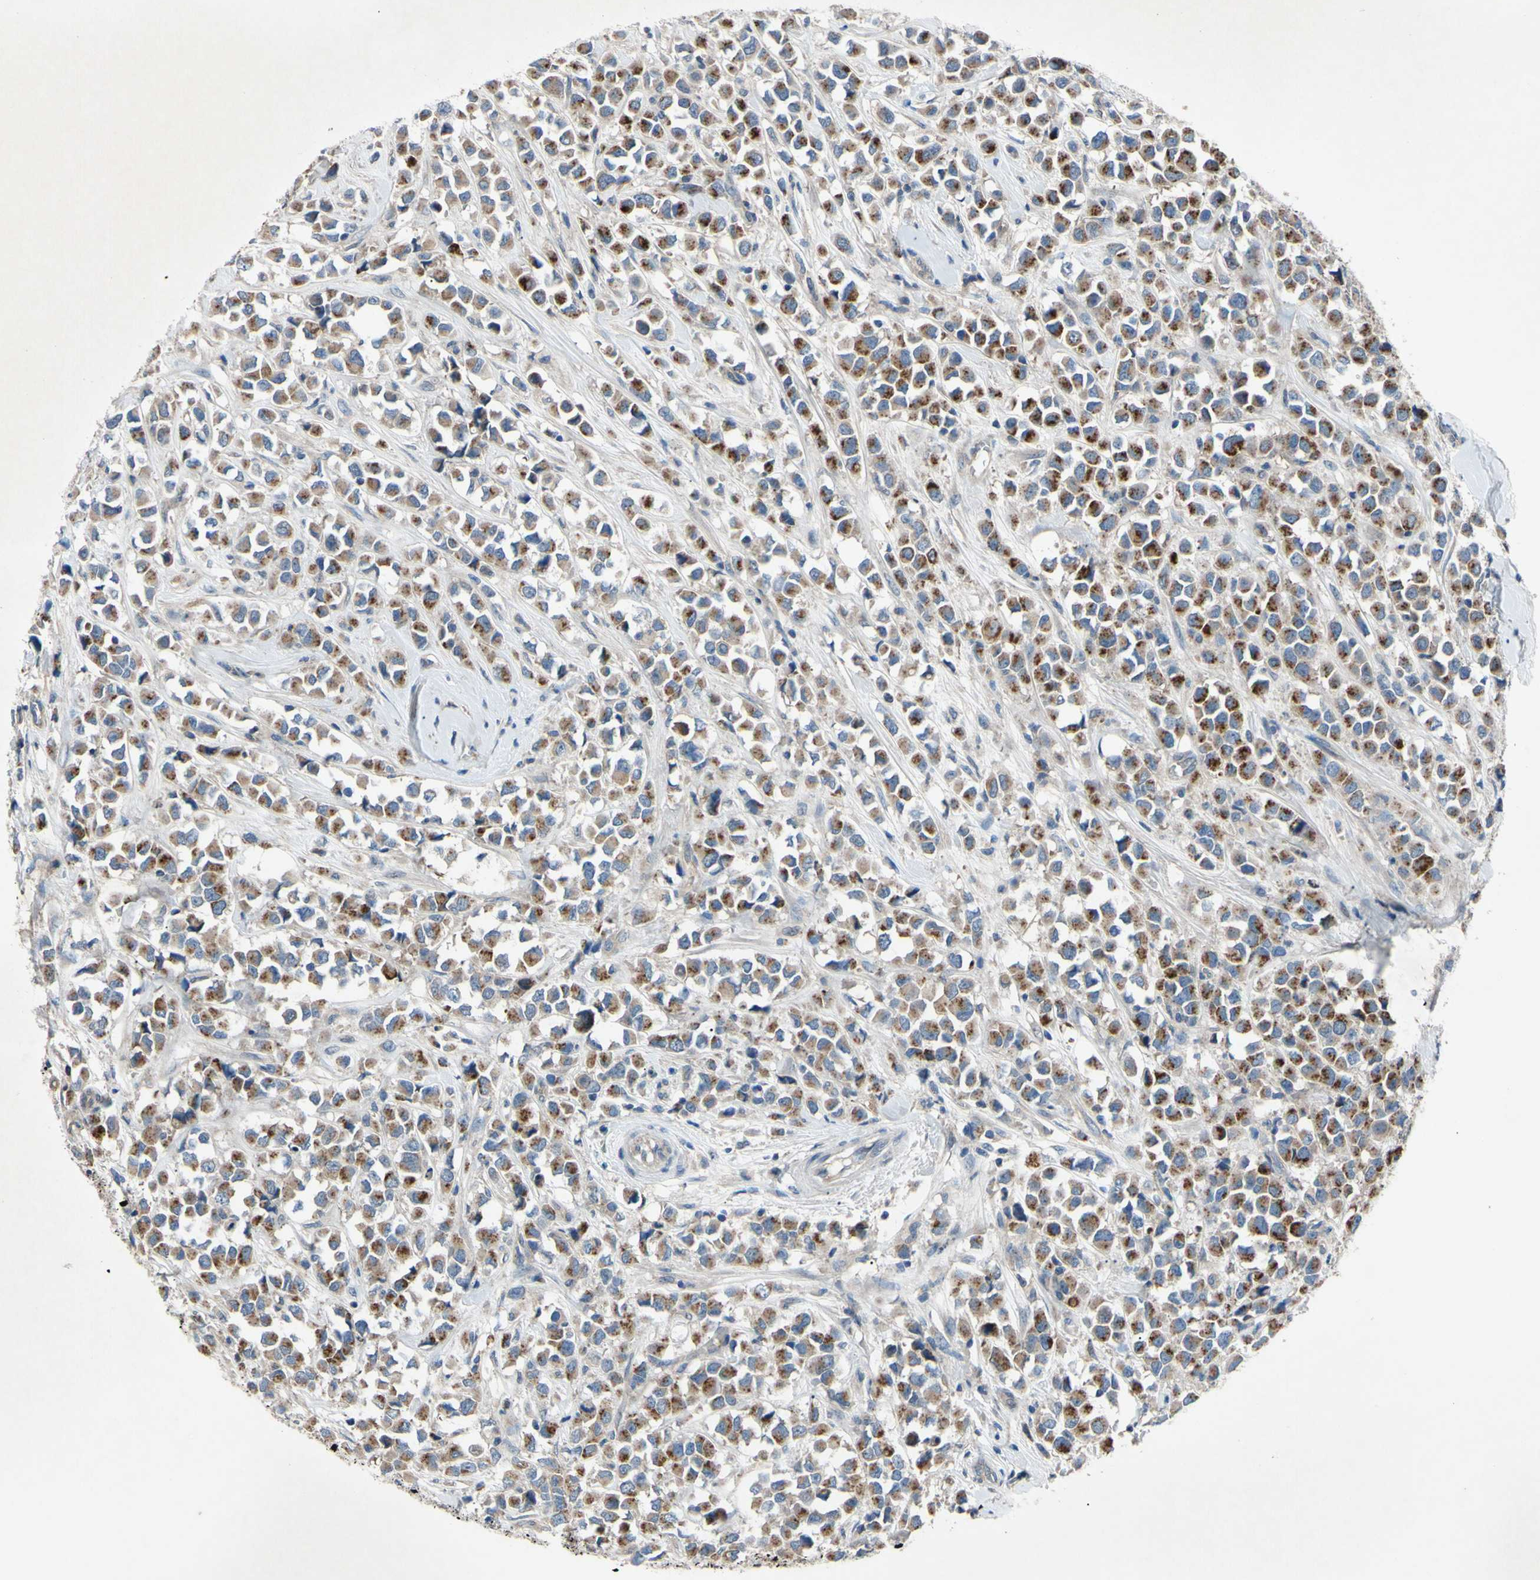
{"staining": {"intensity": "moderate", "quantity": ">75%", "location": "cytoplasmic/membranous"}, "tissue": "breast cancer", "cell_type": "Tumor cells", "image_type": "cancer", "snomed": [{"axis": "morphology", "description": "Duct carcinoma"}, {"axis": "topography", "description": "Breast"}], "caption": "Protein staining reveals moderate cytoplasmic/membranous expression in about >75% of tumor cells in intraductal carcinoma (breast).", "gene": "HILPDA", "patient": {"sex": "female", "age": 61}}